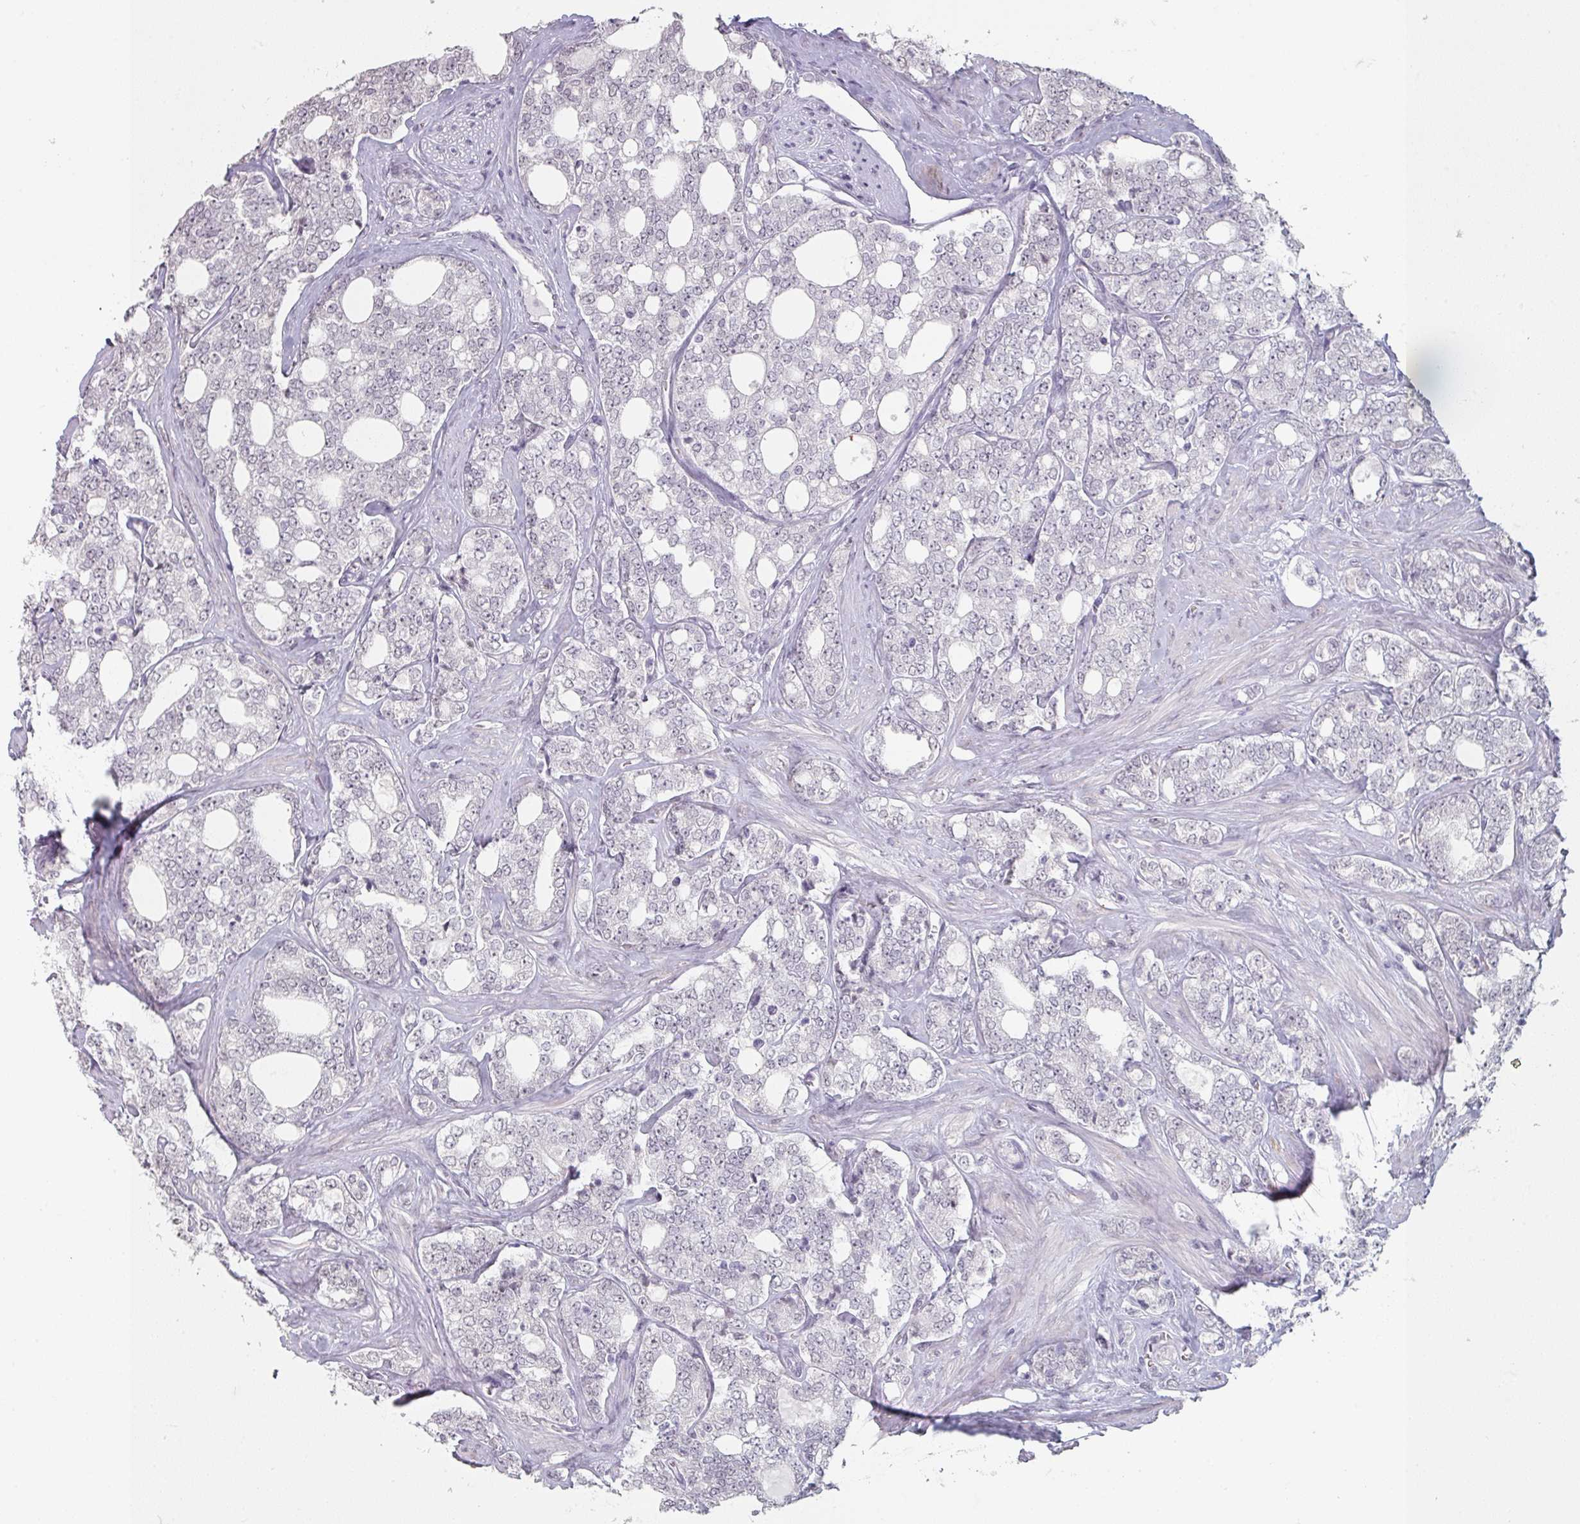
{"staining": {"intensity": "negative", "quantity": "none", "location": "none"}, "tissue": "prostate cancer", "cell_type": "Tumor cells", "image_type": "cancer", "snomed": [{"axis": "morphology", "description": "Adenocarcinoma, High grade"}, {"axis": "topography", "description": "Prostate"}], "caption": "The immunohistochemistry (IHC) photomicrograph has no significant staining in tumor cells of prostate cancer (adenocarcinoma (high-grade)) tissue. (Stains: DAB (3,3'-diaminobenzidine) IHC with hematoxylin counter stain, Microscopy: brightfield microscopy at high magnification).", "gene": "SPRR1A", "patient": {"sex": "male", "age": 64}}